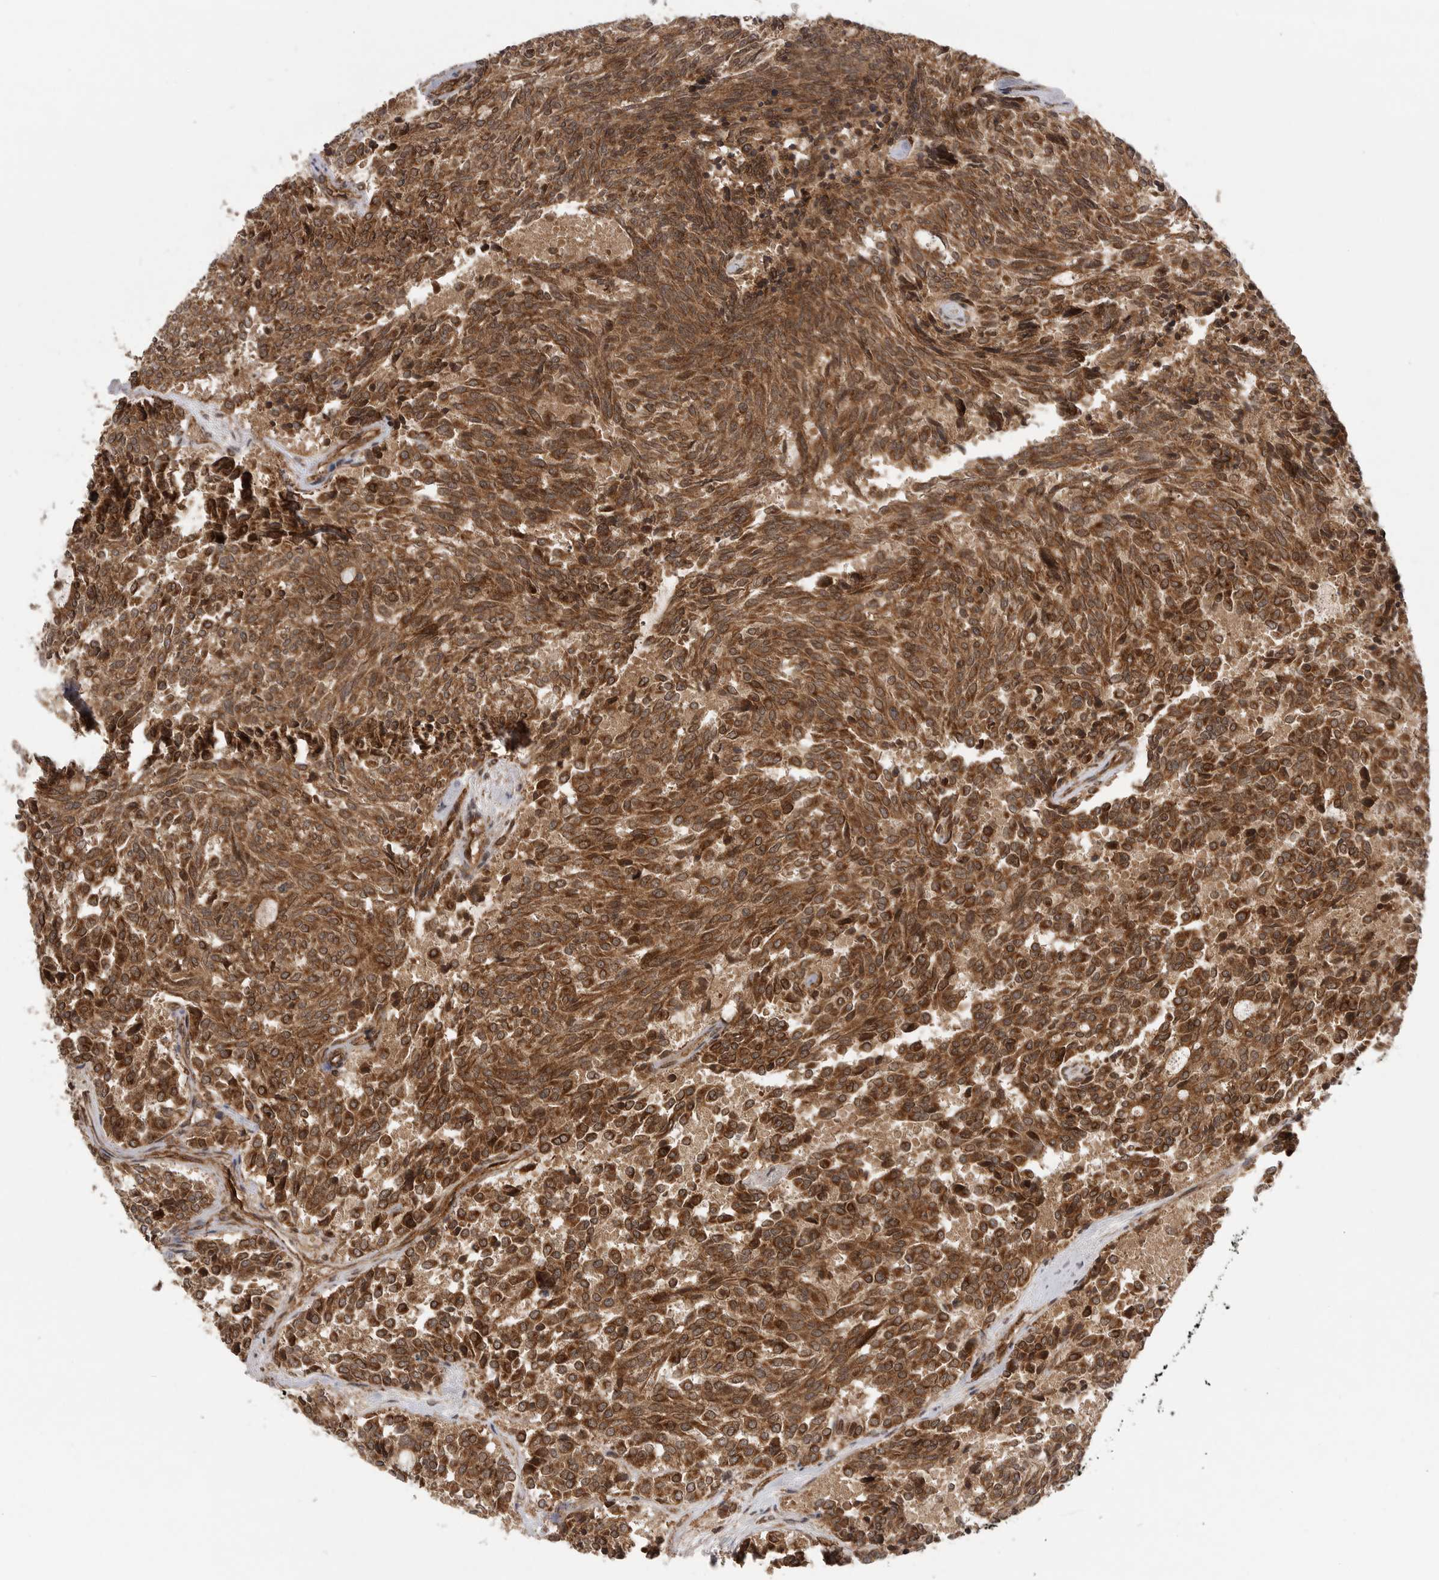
{"staining": {"intensity": "strong", "quantity": ">75%", "location": "cytoplasmic/membranous"}, "tissue": "carcinoid", "cell_type": "Tumor cells", "image_type": "cancer", "snomed": [{"axis": "morphology", "description": "Carcinoid, malignant, NOS"}, {"axis": "topography", "description": "Pancreas"}], "caption": "The image displays immunohistochemical staining of carcinoid. There is strong cytoplasmic/membranous positivity is seen in approximately >75% of tumor cells.", "gene": "PRDX4", "patient": {"sex": "female", "age": 54}}